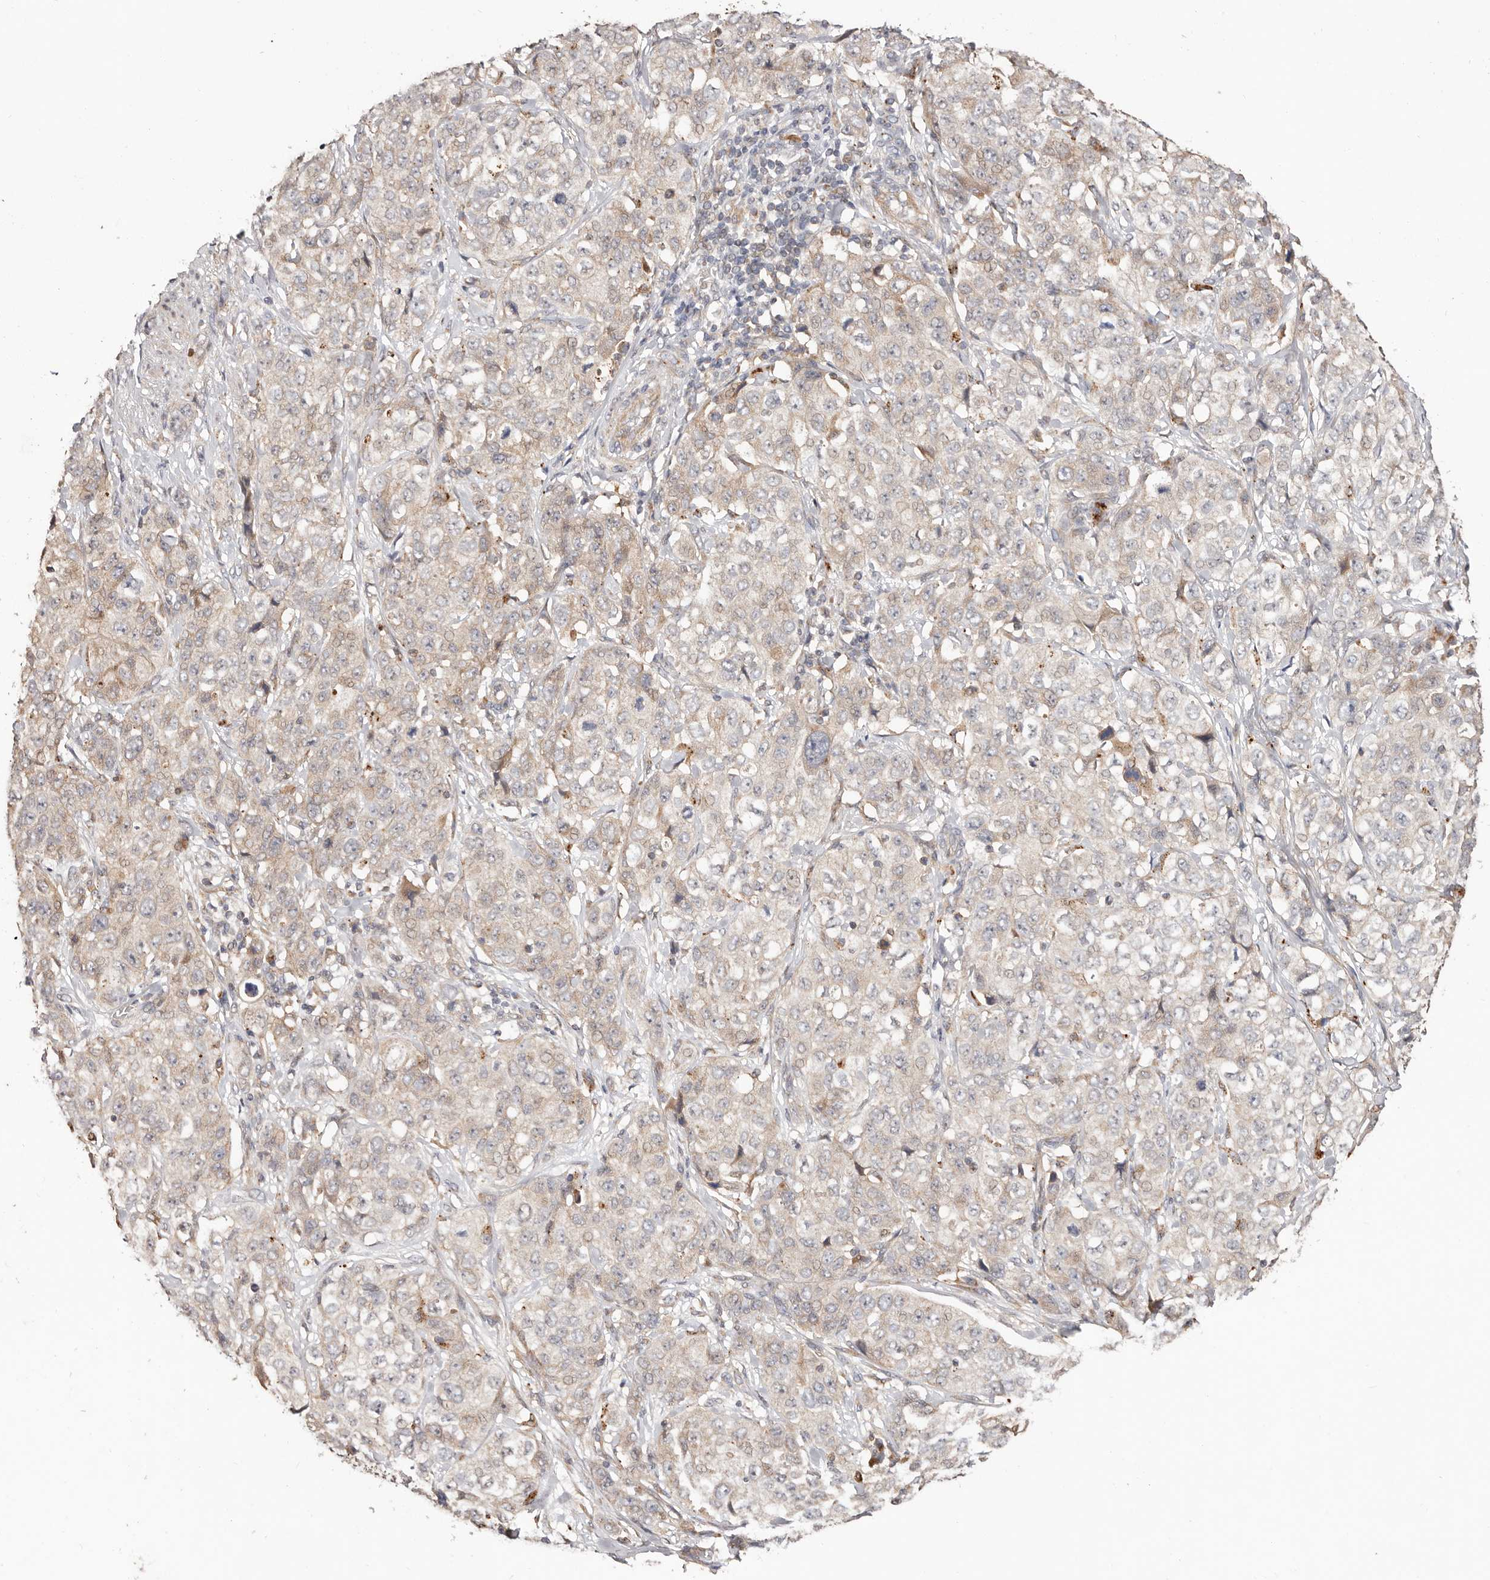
{"staining": {"intensity": "weak", "quantity": ">75%", "location": "cytoplasmic/membranous"}, "tissue": "stomach cancer", "cell_type": "Tumor cells", "image_type": "cancer", "snomed": [{"axis": "morphology", "description": "Adenocarcinoma, NOS"}, {"axis": "topography", "description": "Stomach"}], "caption": "Immunohistochemical staining of human stomach cancer (adenocarcinoma) displays low levels of weak cytoplasmic/membranous positivity in approximately >75% of tumor cells.", "gene": "USP33", "patient": {"sex": "male", "age": 48}}